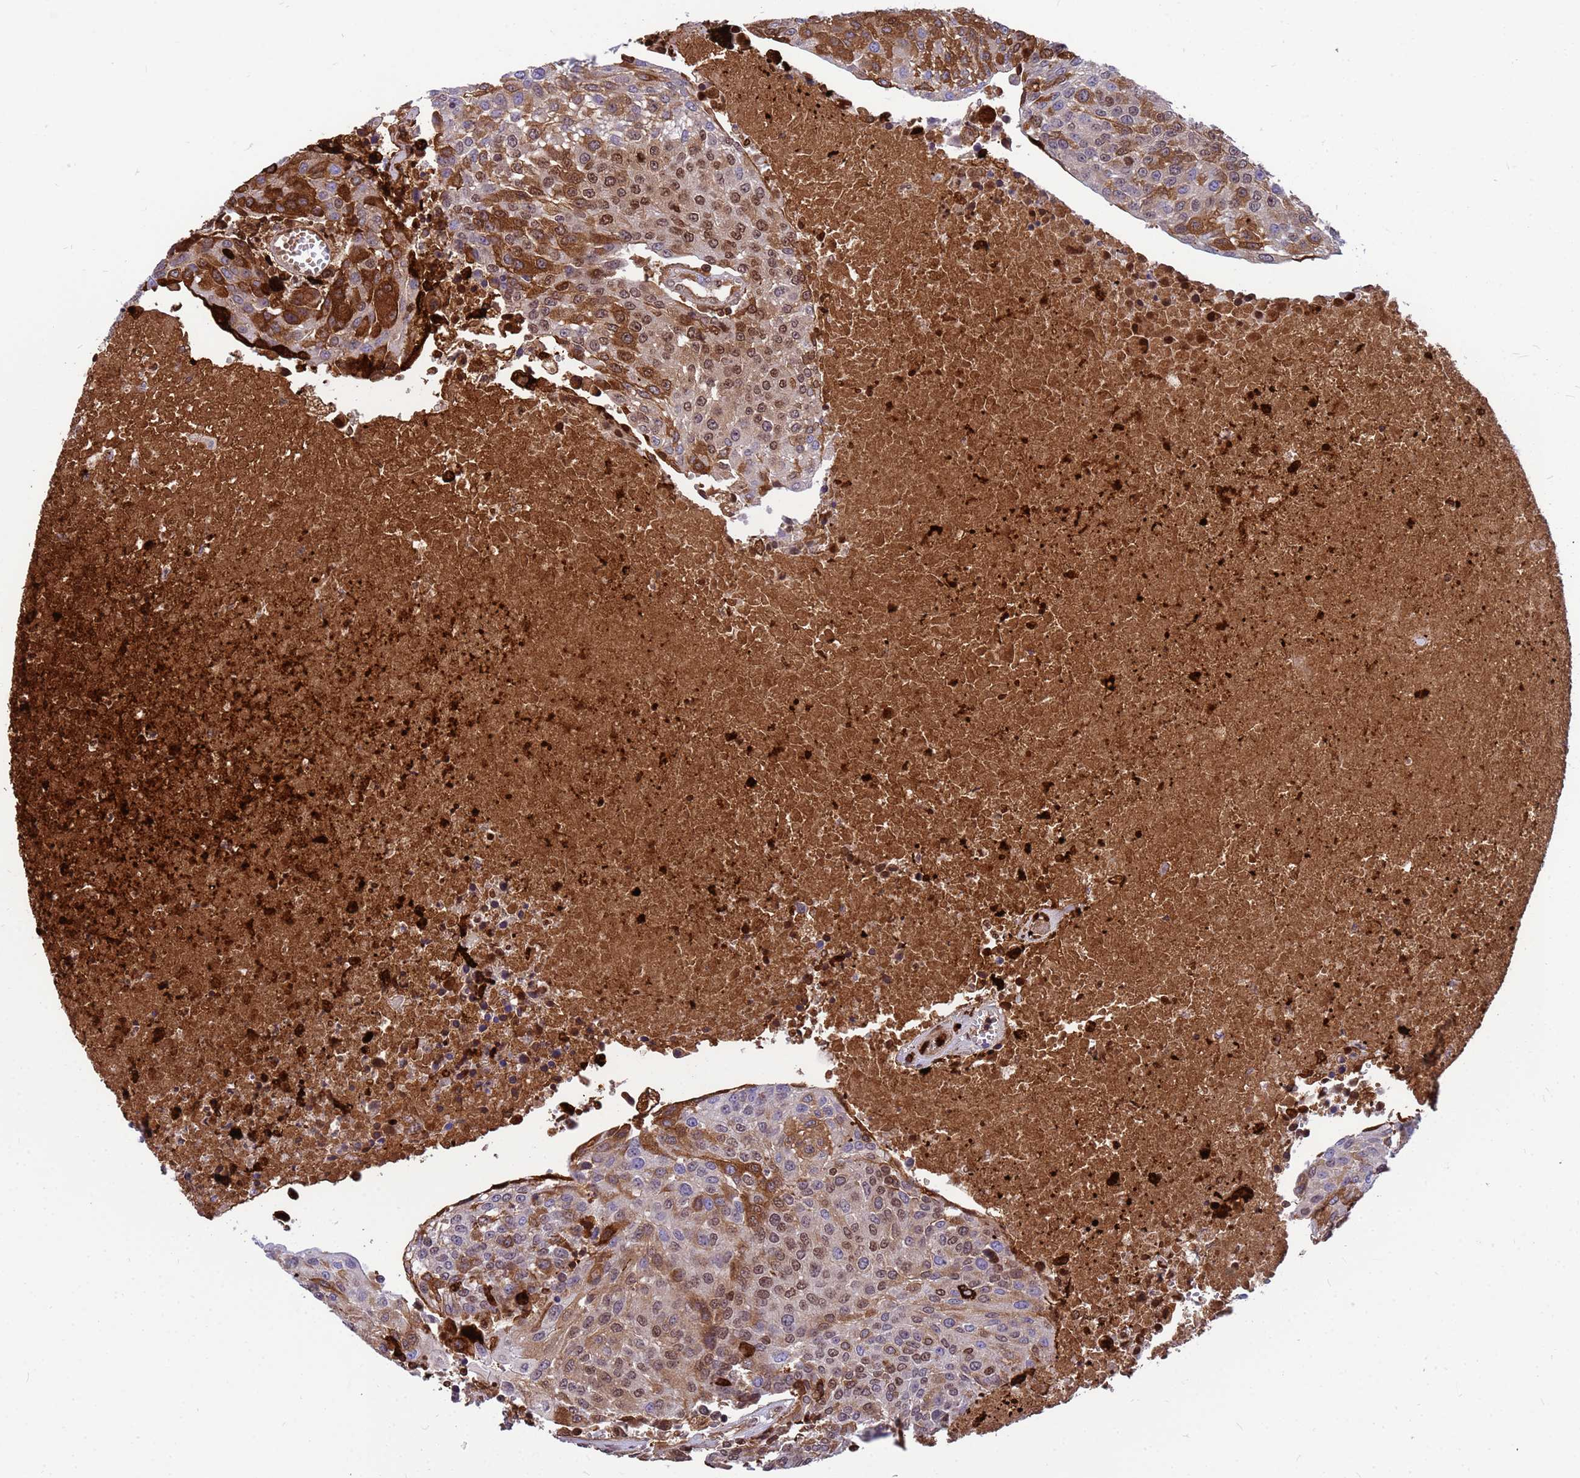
{"staining": {"intensity": "moderate", "quantity": ">75%", "location": "cytoplasmic/membranous,nuclear"}, "tissue": "urothelial cancer", "cell_type": "Tumor cells", "image_type": "cancer", "snomed": [{"axis": "morphology", "description": "Urothelial carcinoma, High grade"}, {"axis": "topography", "description": "Urinary bladder"}], "caption": "A medium amount of moderate cytoplasmic/membranous and nuclear staining is identified in approximately >75% of tumor cells in high-grade urothelial carcinoma tissue.", "gene": "ORM1", "patient": {"sex": "female", "age": 85}}